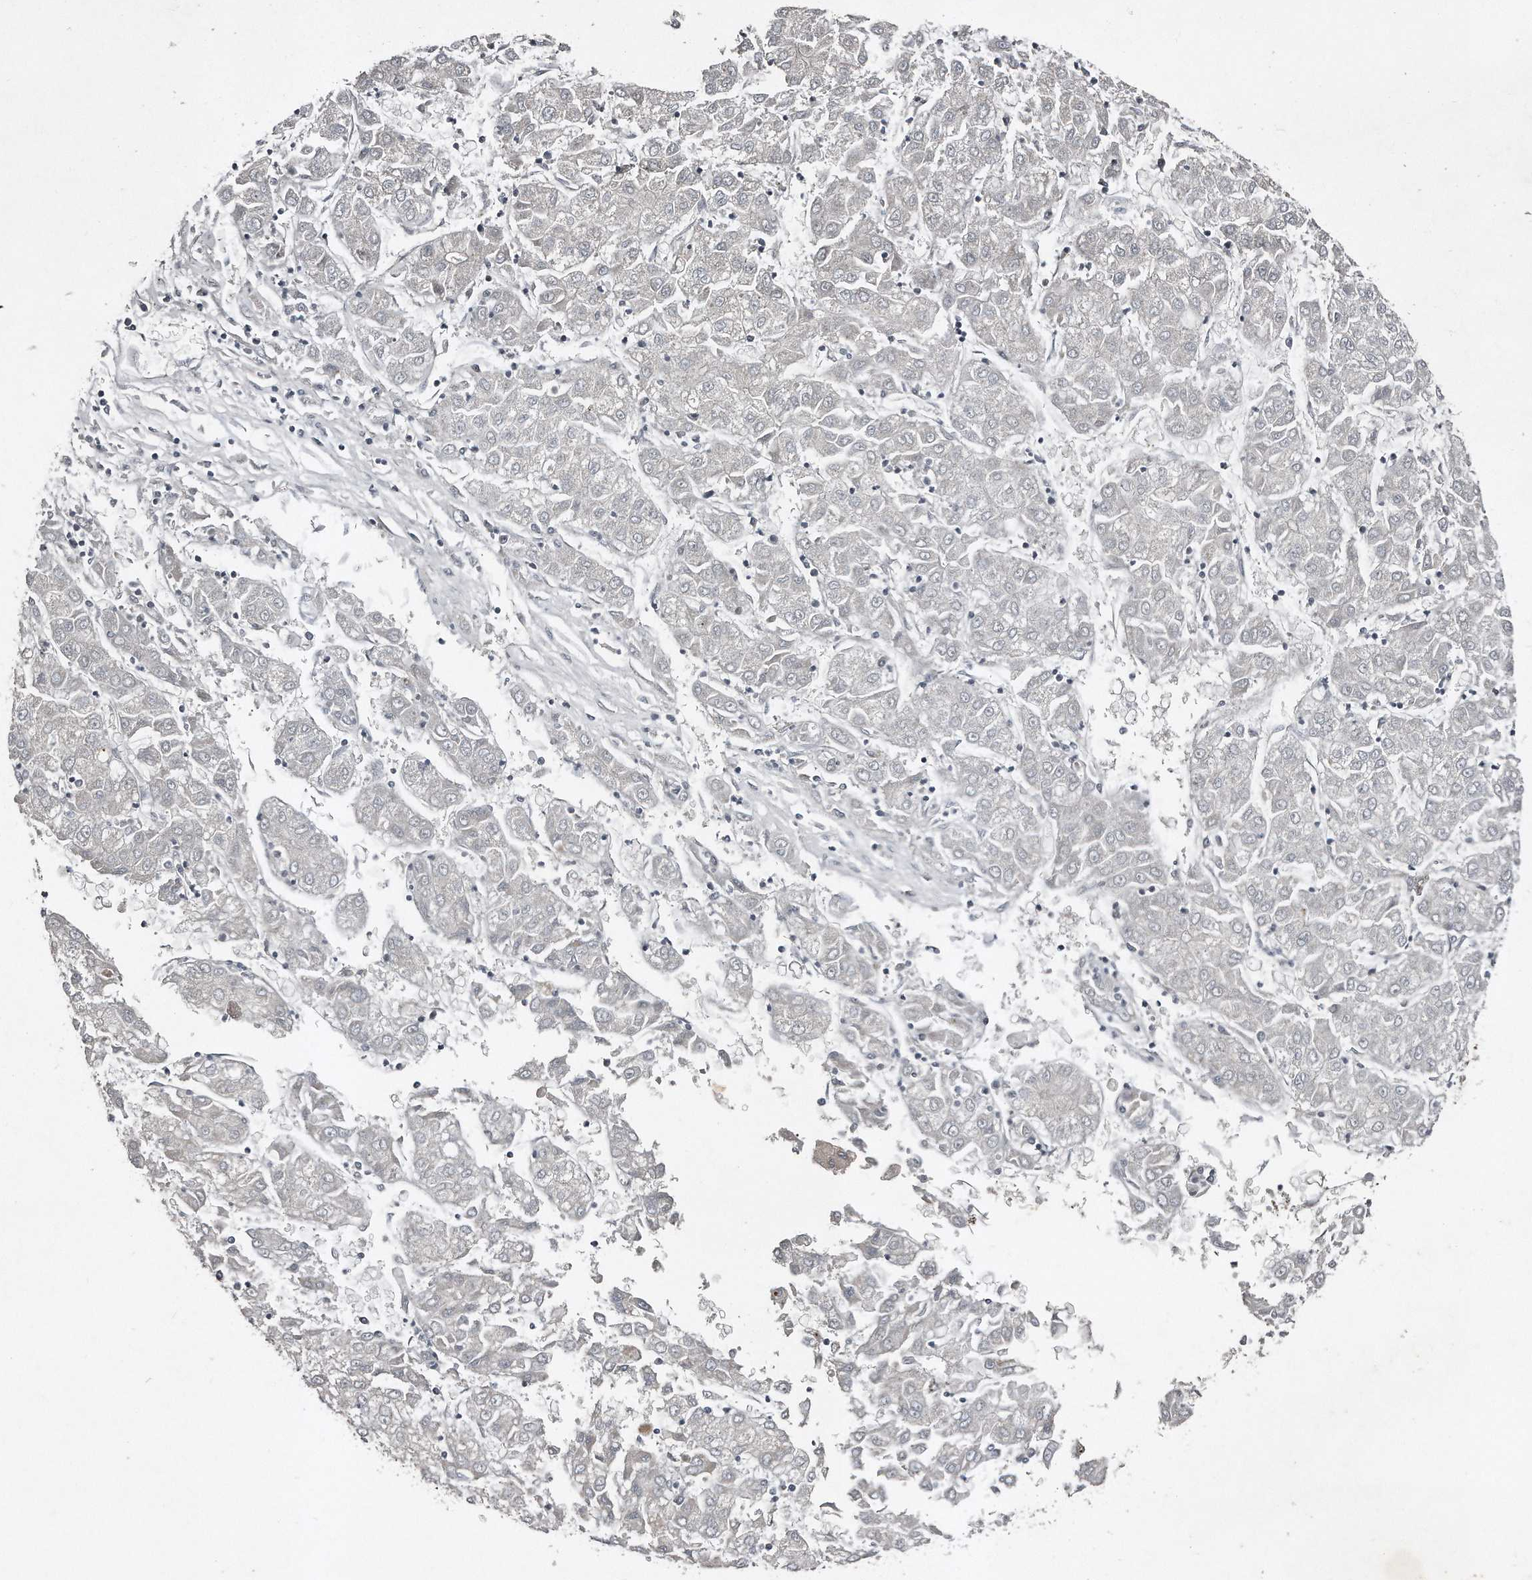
{"staining": {"intensity": "negative", "quantity": "none", "location": "none"}, "tissue": "liver cancer", "cell_type": "Tumor cells", "image_type": "cancer", "snomed": [{"axis": "morphology", "description": "Carcinoma, Hepatocellular, NOS"}, {"axis": "topography", "description": "Liver"}], "caption": "This is a histopathology image of IHC staining of hepatocellular carcinoma (liver), which shows no expression in tumor cells. (DAB (3,3'-diaminobenzidine) immunohistochemistry, high magnification).", "gene": "SNAP47", "patient": {"sex": "male", "age": 72}}